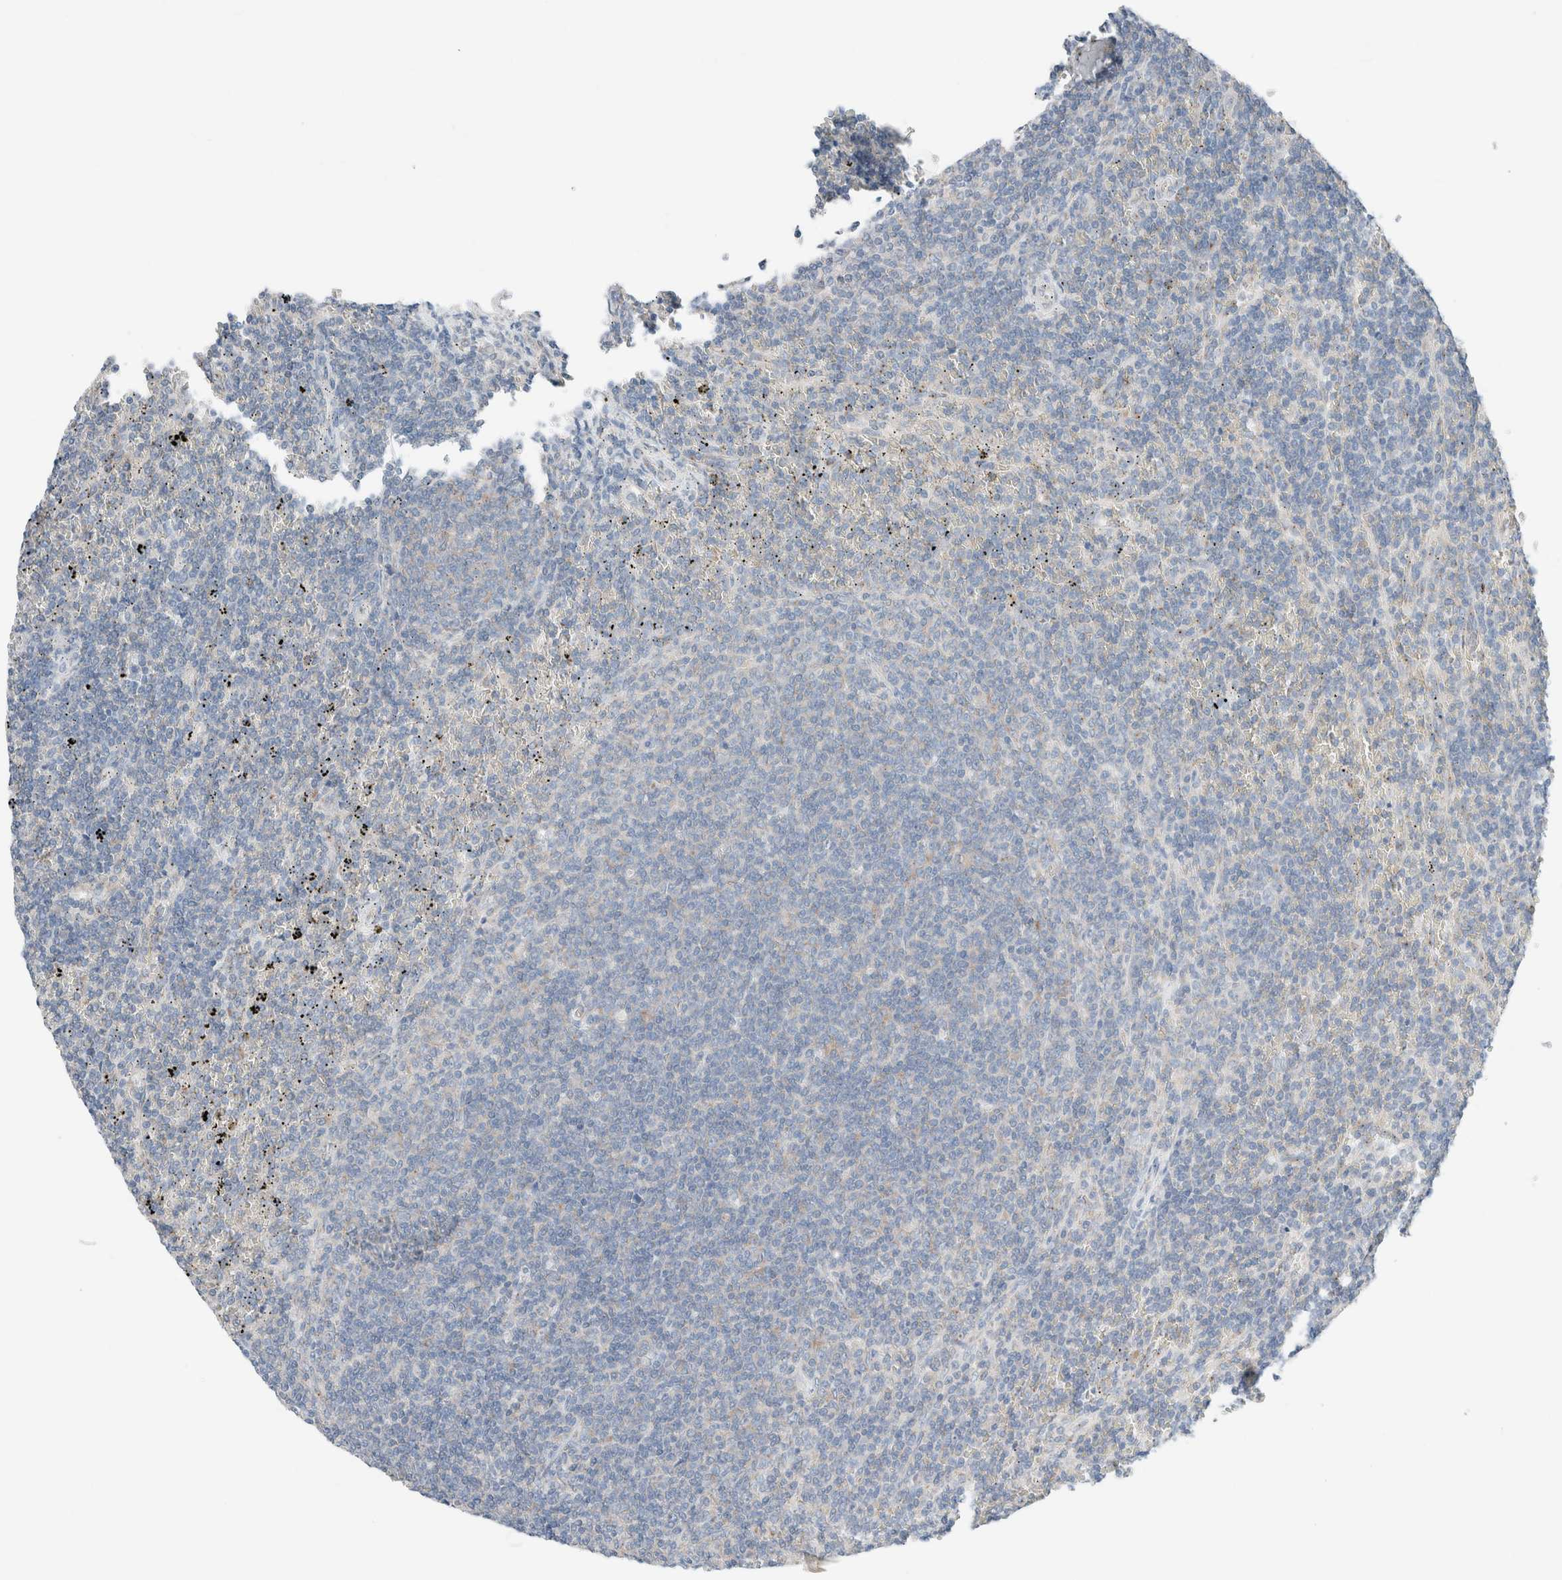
{"staining": {"intensity": "negative", "quantity": "none", "location": "none"}, "tissue": "lymphoma", "cell_type": "Tumor cells", "image_type": "cancer", "snomed": [{"axis": "morphology", "description": "Malignant lymphoma, non-Hodgkin's type, Low grade"}, {"axis": "topography", "description": "Spleen"}], "caption": "Malignant lymphoma, non-Hodgkin's type (low-grade) stained for a protein using immunohistochemistry demonstrates no positivity tumor cells.", "gene": "CASC3", "patient": {"sex": "female", "age": 50}}